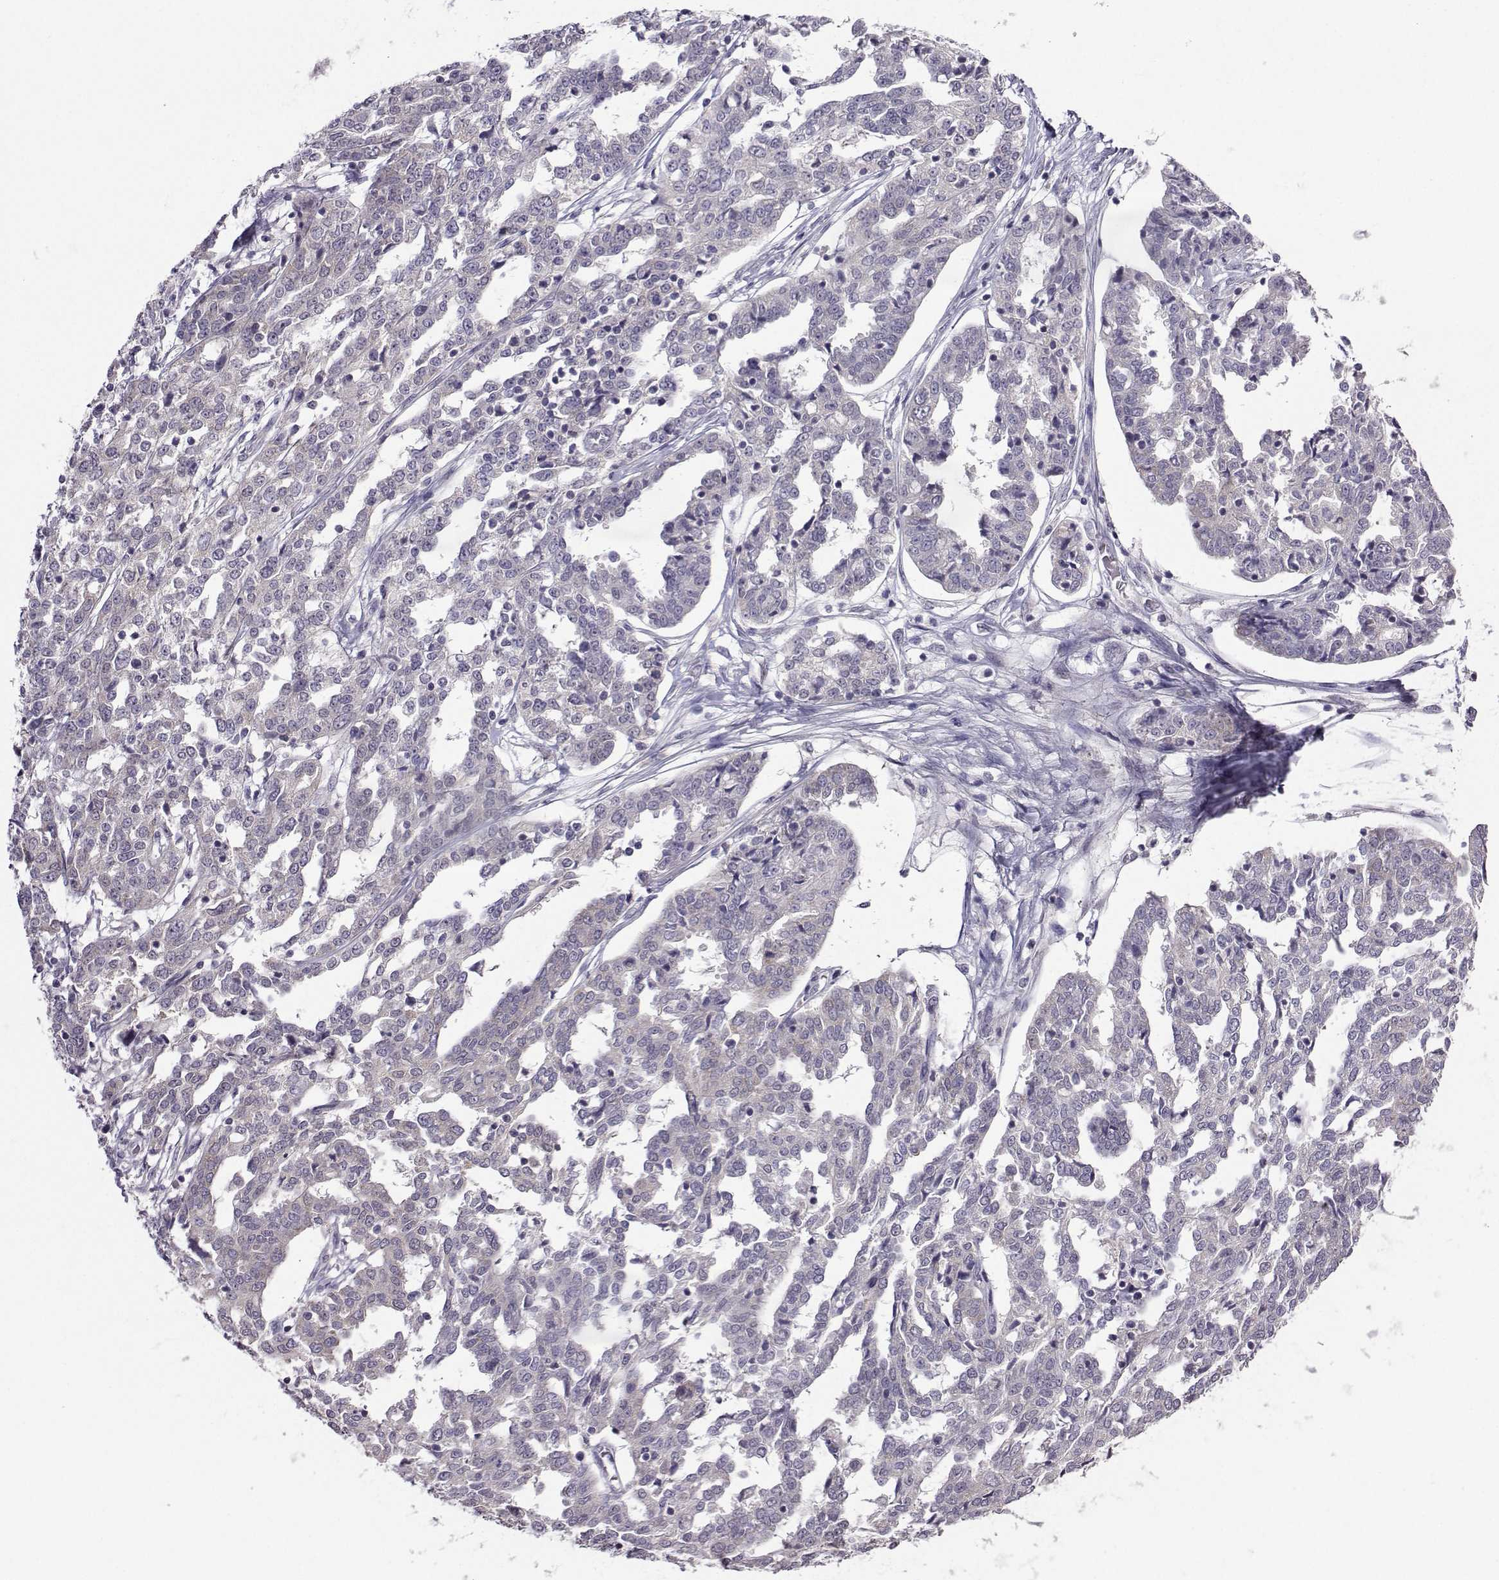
{"staining": {"intensity": "negative", "quantity": "none", "location": "none"}, "tissue": "ovarian cancer", "cell_type": "Tumor cells", "image_type": "cancer", "snomed": [{"axis": "morphology", "description": "Cystadenocarcinoma, serous, NOS"}, {"axis": "topography", "description": "Ovary"}], "caption": "Ovarian cancer (serous cystadenocarcinoma) was stained to show a protein in brown. There is no significant expression in tumor cells.", "gene": "DDX20", "patient": {"sex": "female", "age": 67}}